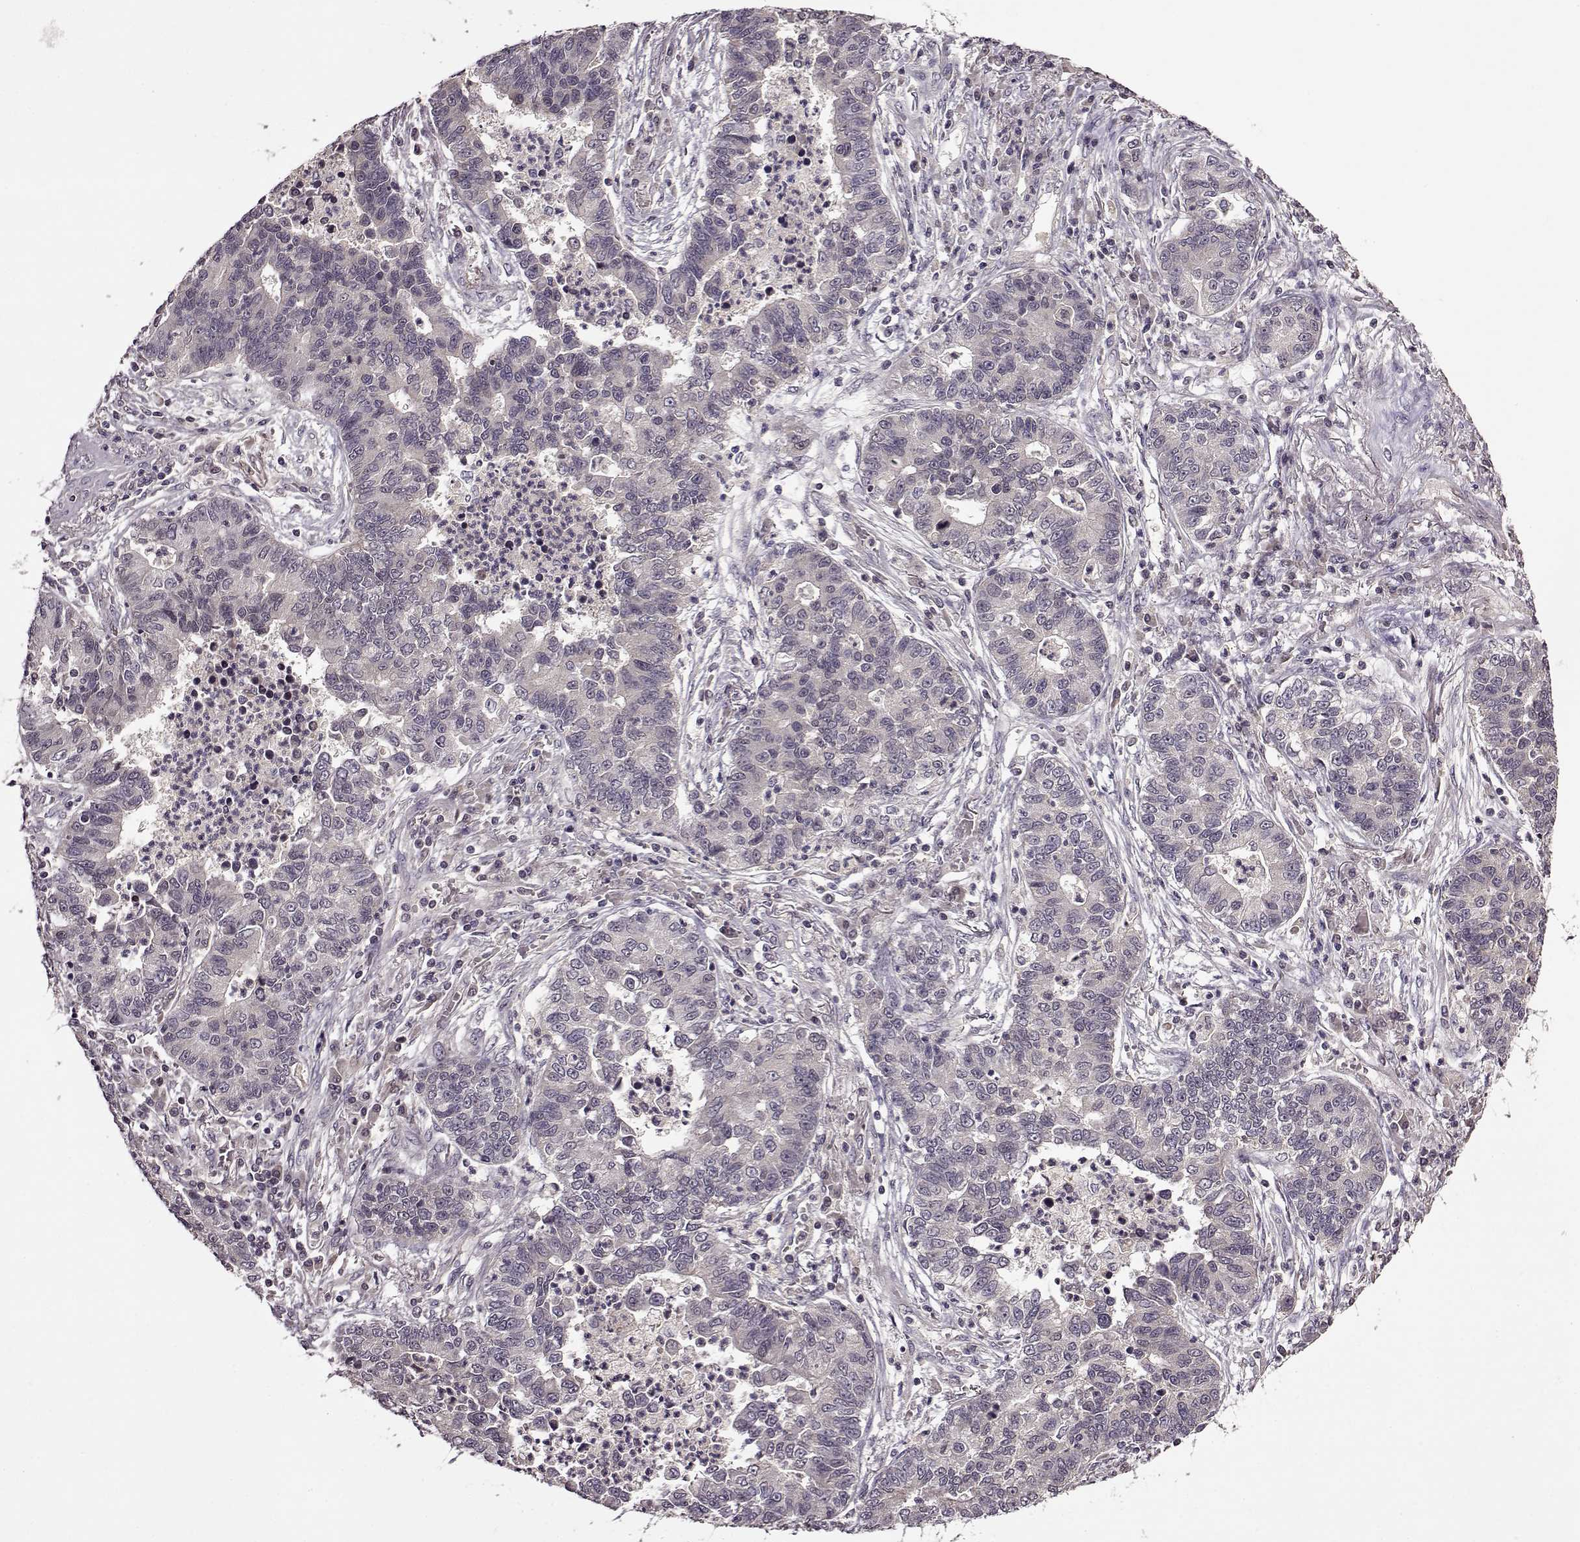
{"staining": {"intensity": "negative", "quantity": "none", "location": "none"}, "tissue": "lung cancer", "cell_type": "Tumor cells", "image_type": "cancer", "snomed": [{"axis": "morphology", "description": "Adenocarcinoma, NOS"}, {"axis": "topography", "description": "Lung"}], "caption": "This is an IHC image of lung cancer. There is no staining in tumor cells.", "gene": "MAIP1", "patient": {"sex": "female", "age": 57}}